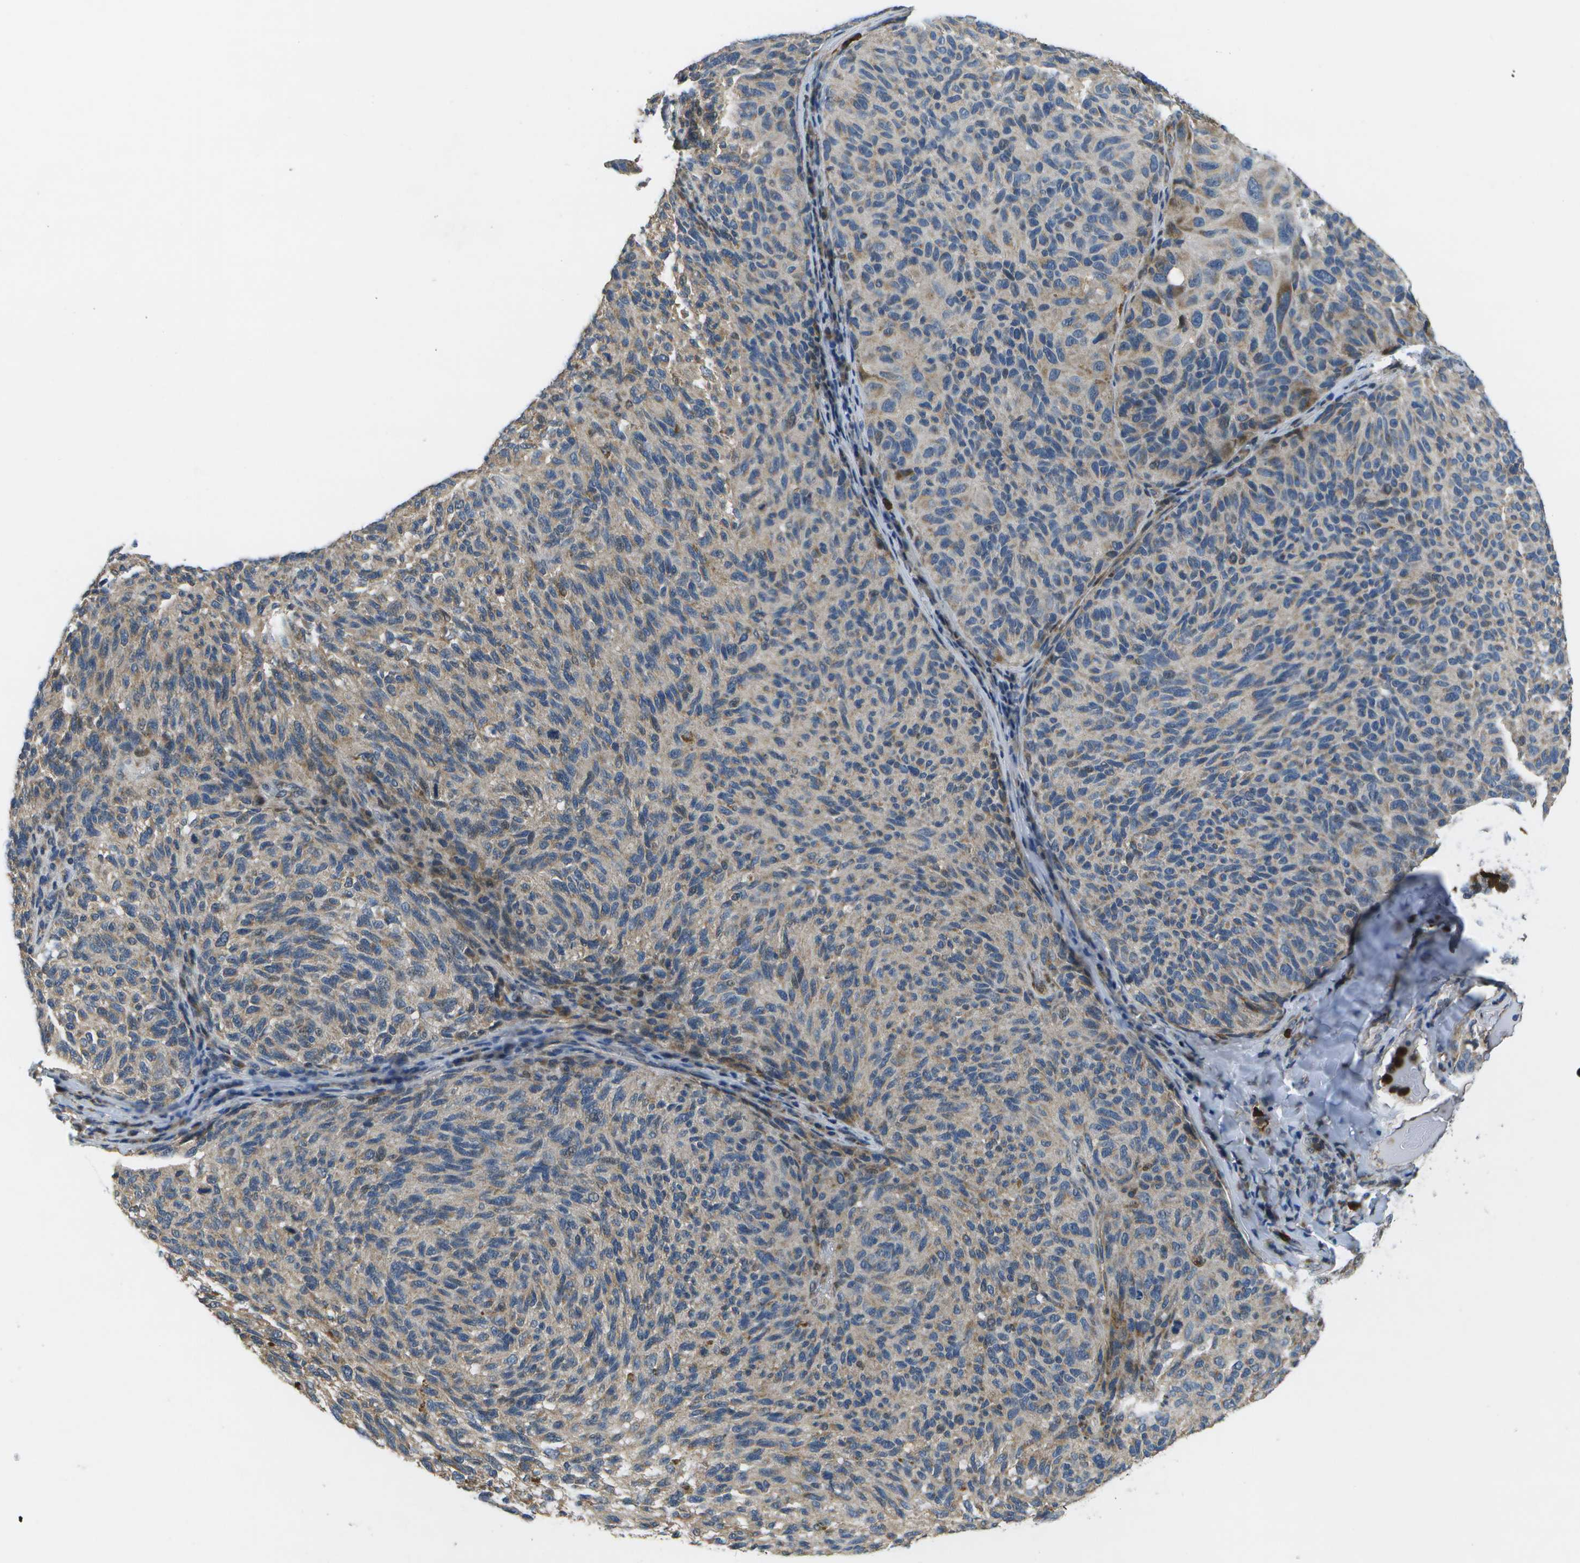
{"staining": {"intensity": "weak", "quantity": "25%-75%", "location": "cytoplasmic/membranous"}, "tissue": "melanoma", "cell_type": "Tumor cells", "image_type": "cancer", "snomed": [{"axis": "morphology", "description": "Malignant melanoma, NOS"}, {"axis": "topography", "description": "Skin"}], "caption": "Immunohistochemical staining of malignant melanoma reveals low levels of weak cytoplasmic/membranous protein positivity in approximately 25%-75% of tumor cells.", "gene": "GALNT15", "patient": {"sex": "female", "age": 73}}